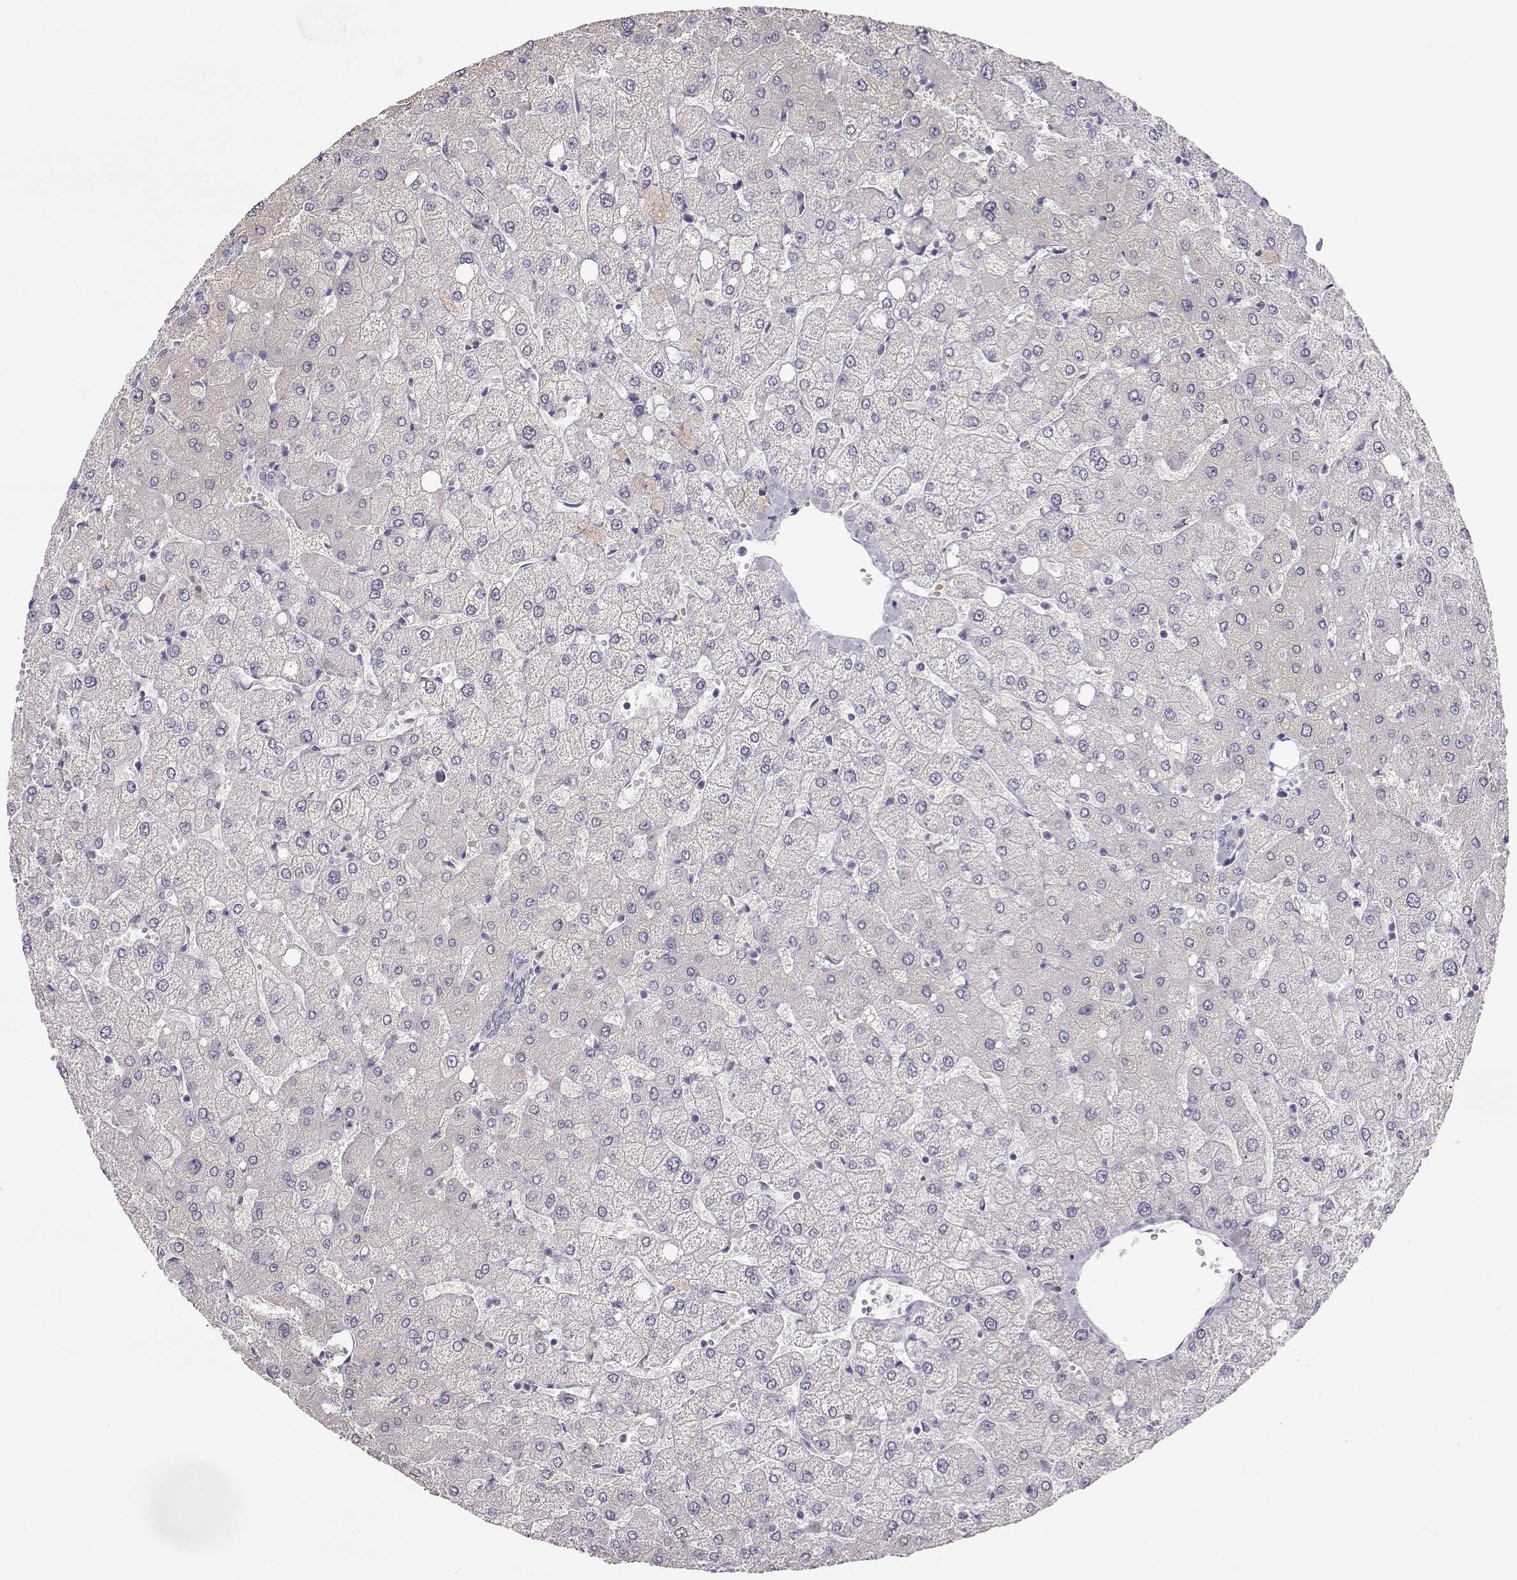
{"staining": {"intensity": "negative", "quantity": "none", "location": "none"}, "tissue": "liver", "cell_type": "Cholangiocytes", "image_type": "normal", "snomed": [{"axis": "morphology", "description": "Normal tissue, NOS"}, {"axis": "topography", "description": "Liver"}], "caption": "This image is of normal liver stained with IHC to label a protein in brown with the nuclei are counter-stained blue. There is no staining in cholangiocytes.", "gene": "GLIPR1L2", "patient": {"sex": "female", "age": 54}}